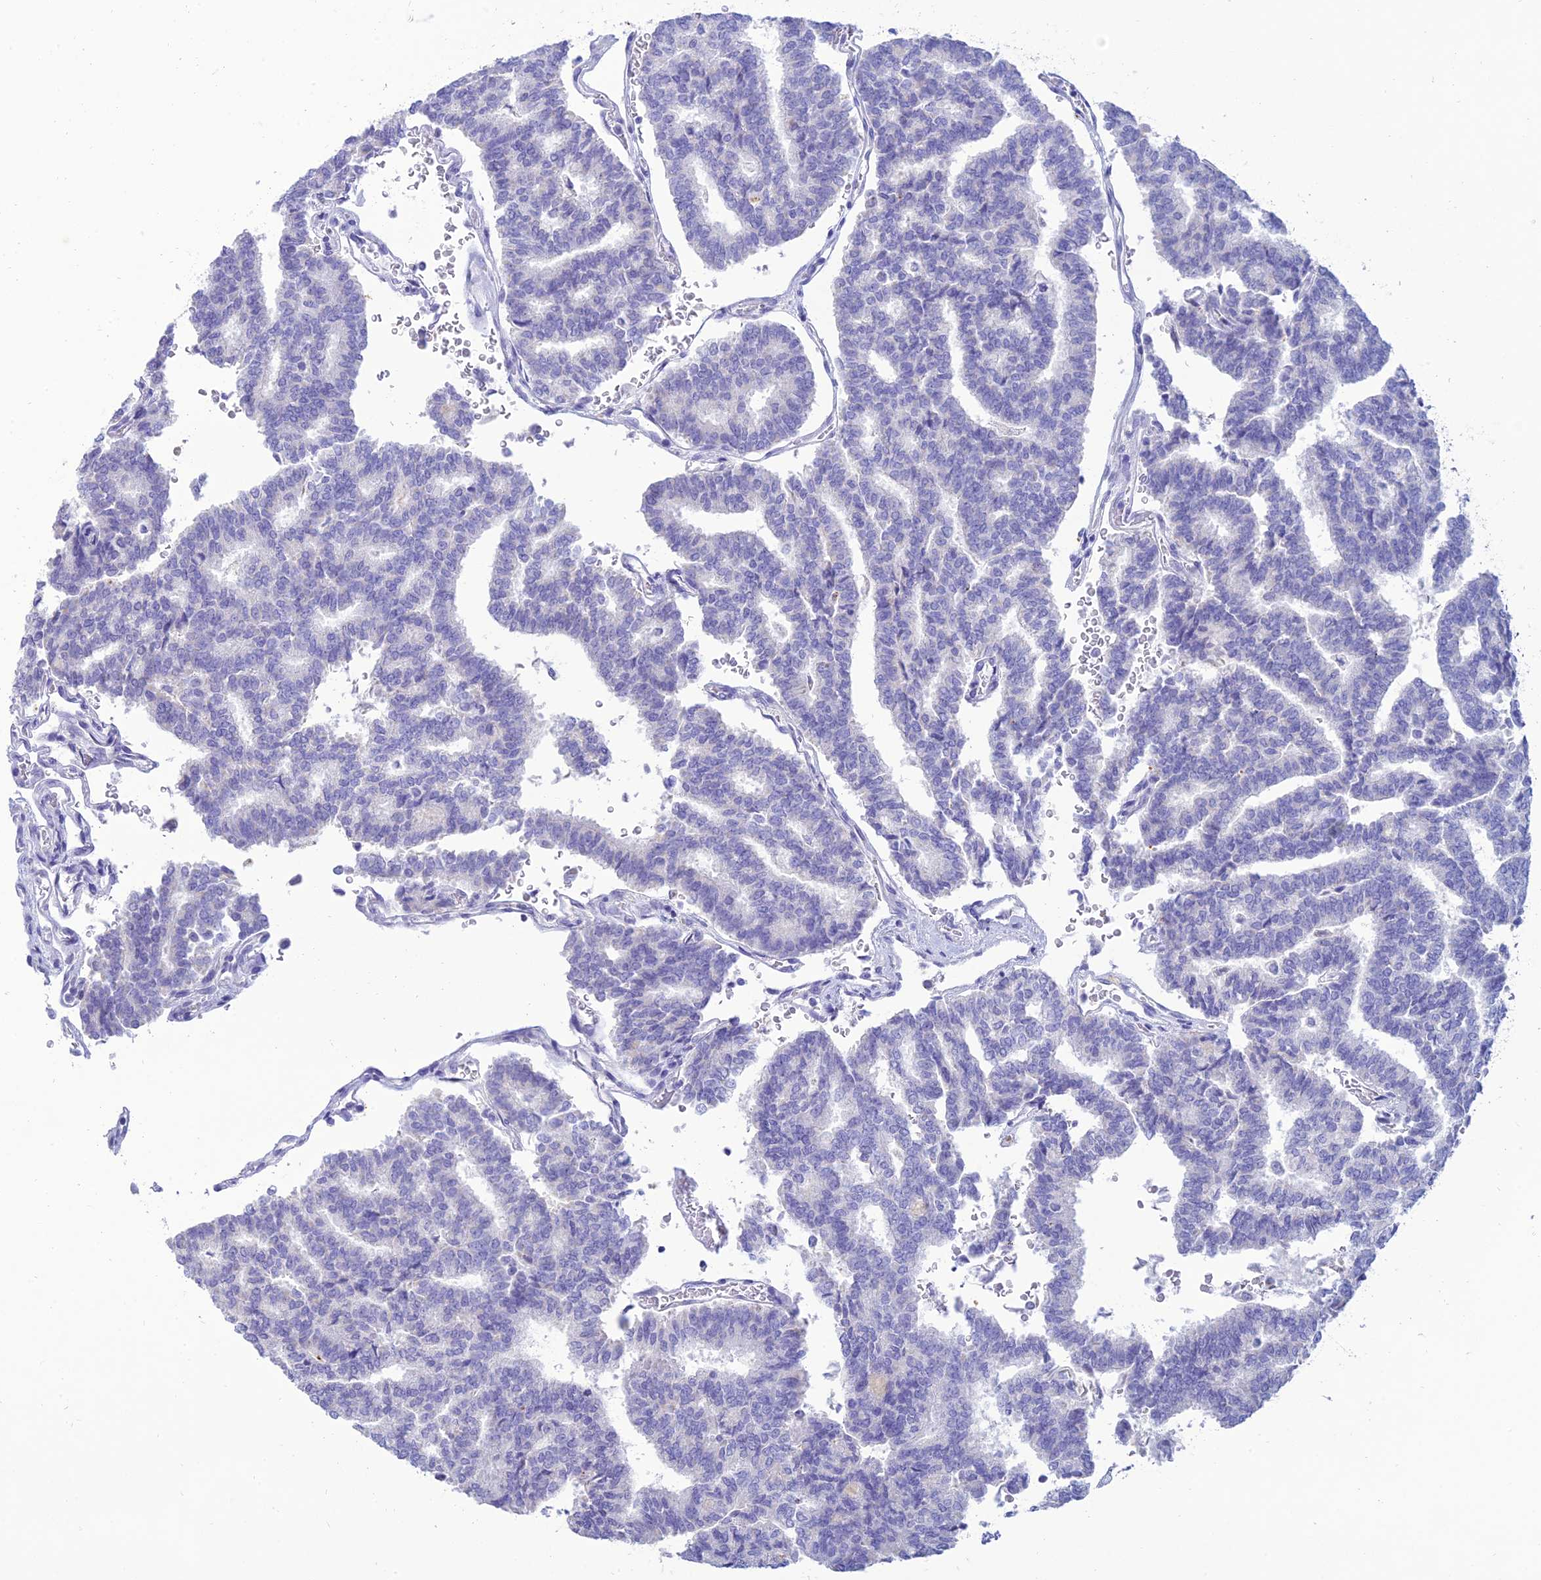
{"staining": {"intensity": "negative", "quantity": "none", "location": "none"}, "tissue": "thyroid cancer", "cell_type": "Tumor cells", "image_type": "cancer", "snomed": [{"axis": "morphology", "description": "Papillary adenocarcinoma, NOS"}, {"axis": "topography", "description": "Thyroid gland"}], "caption": "The image reveals no staining of tumor cells in thyroid cancer (papillary adenocarcinoma).", "gene": "MAL2", "patient": {"sex": "female", "age": 35}}